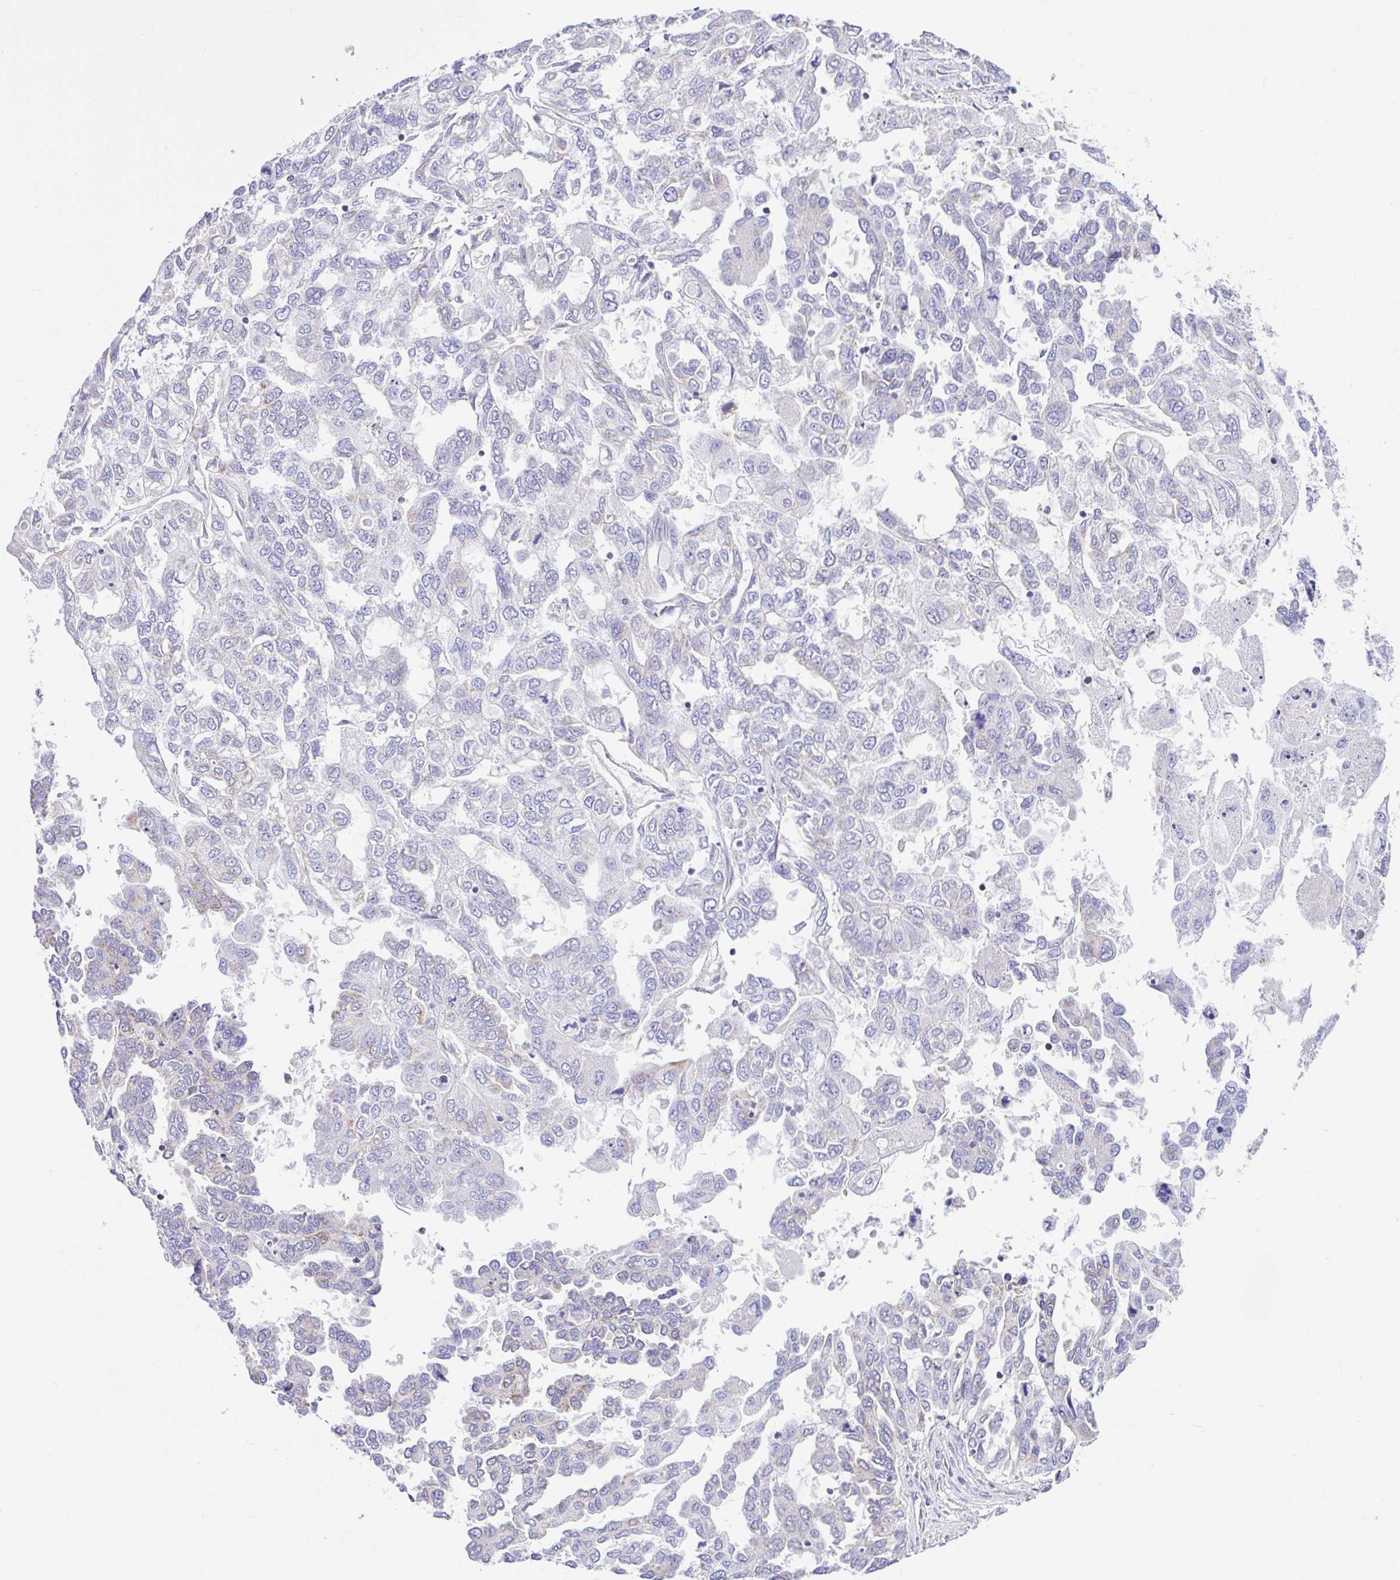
{"staining": {"intensity": "negative", "quantity": "none", "location": "none"}, "tissue": "ovarian cancer", "cell_type": "Tumor cells", "image_type": "cancer", "snomed": [{"axis": "morphology", "description": "Cystadenocarcinoma, serous, NOS"}, {"axis": "topography", "description": "Ovary"}], "caption": "There is no significant staining in tumor cells of serous cystadenocarcinoma (ovarian). (DAB immunohistochemistry, high magnification).", "gene": "NDUFS2", "patient": {"sex": "female", "age": 53}}